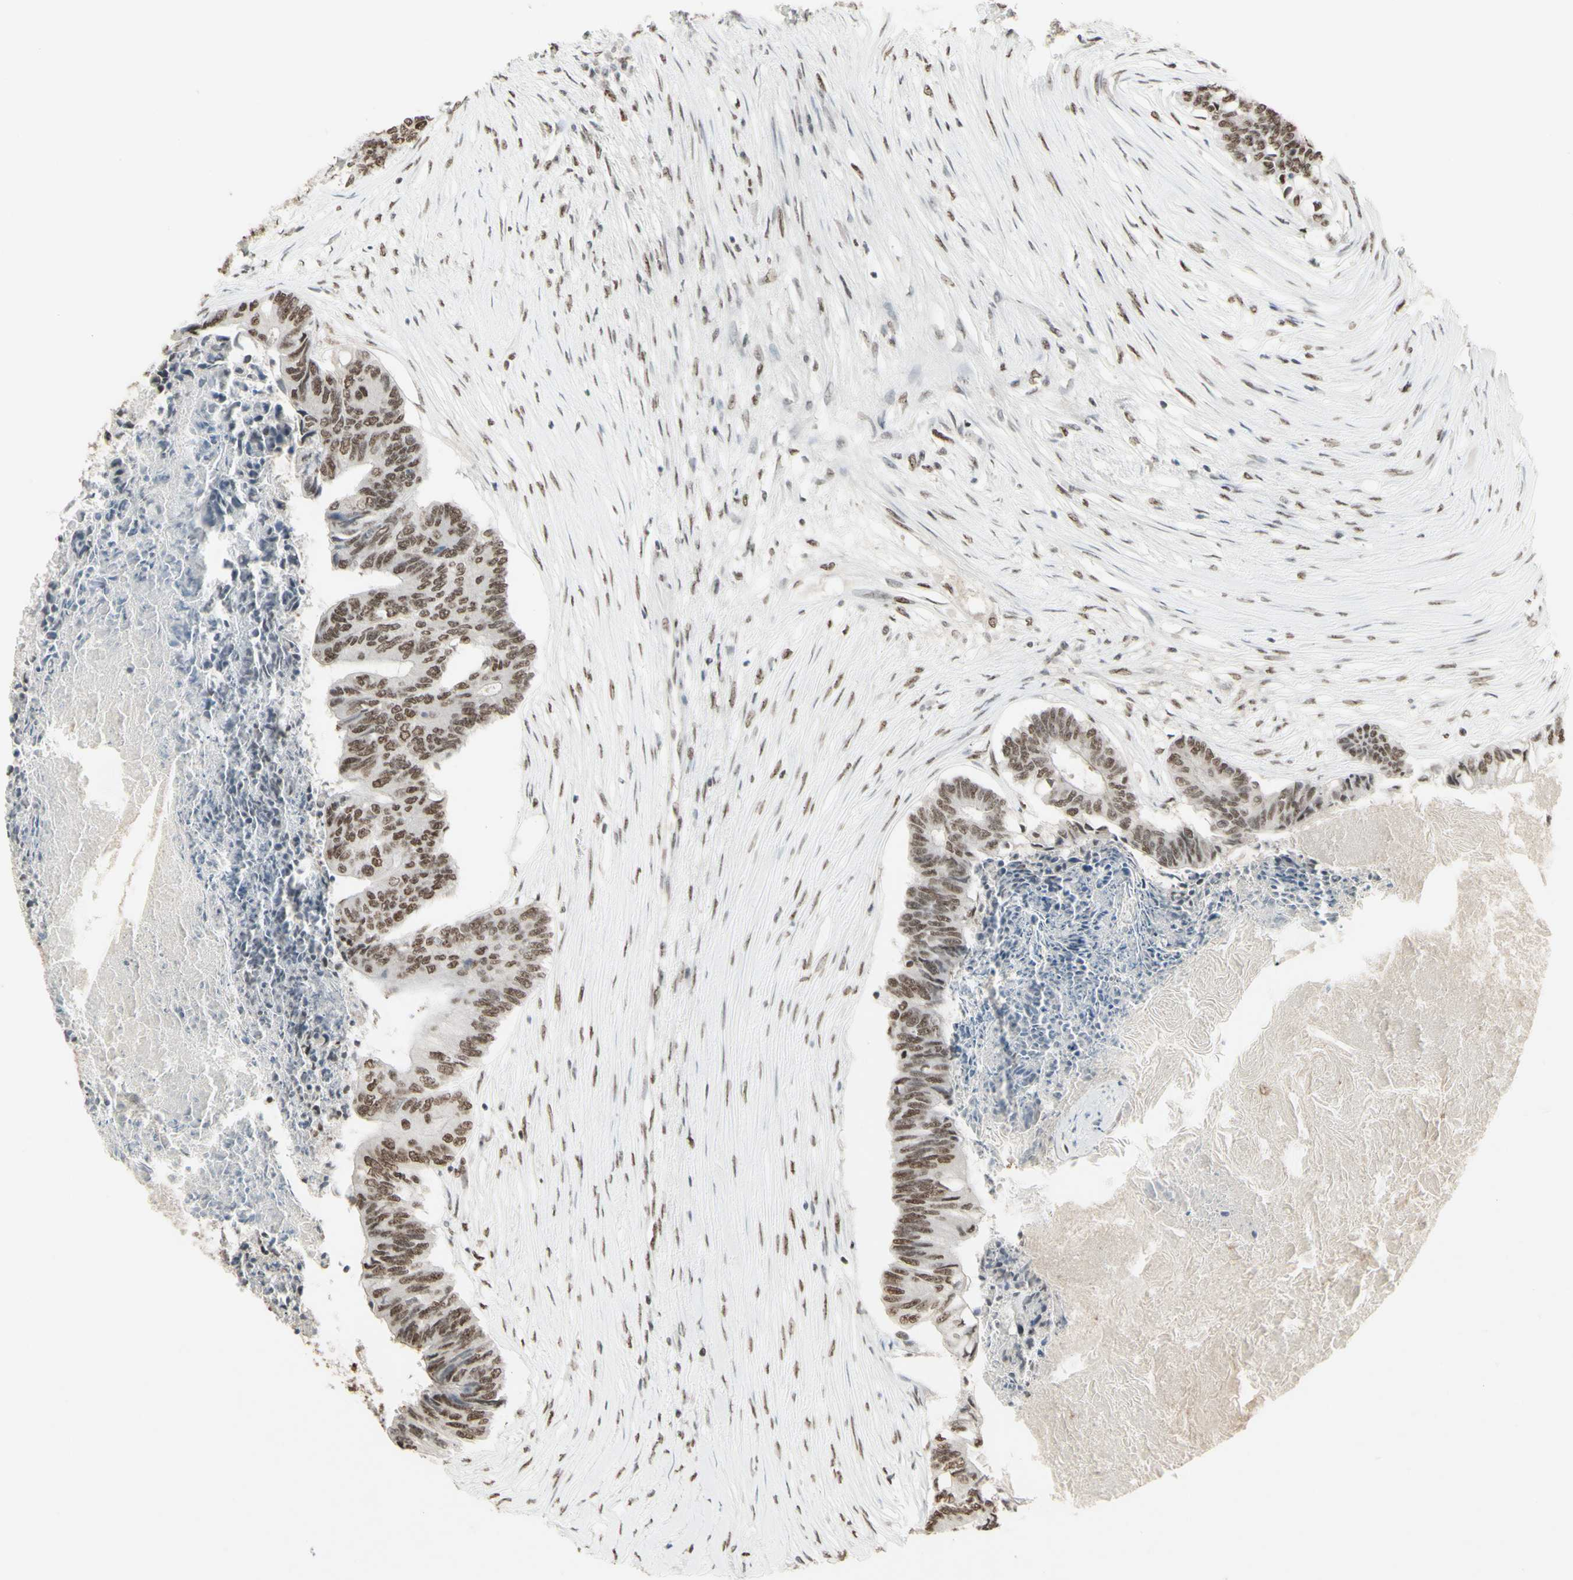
{"staining": {"intensity": "moderate", "quantity": ">75%", "location": "nuclear"}, "tissue": "colorectal cancer", "cell_type": "Tumor cells", "image_type": "cancer", "snomed": [{"axis": "morphology", "description": "Adenocarcinoma, NOS"}, {"axis": "topography", "description": "Rectum"}], "caption": "A histopathology image showing moderate nuclear staining in approximately >75% of tumor cells in adenocarcinoma (colorectal), as visualized by brown immunohistochemical staining.", "gene": "TRIM28", "patient": {"sex": "male", "age": 63}}